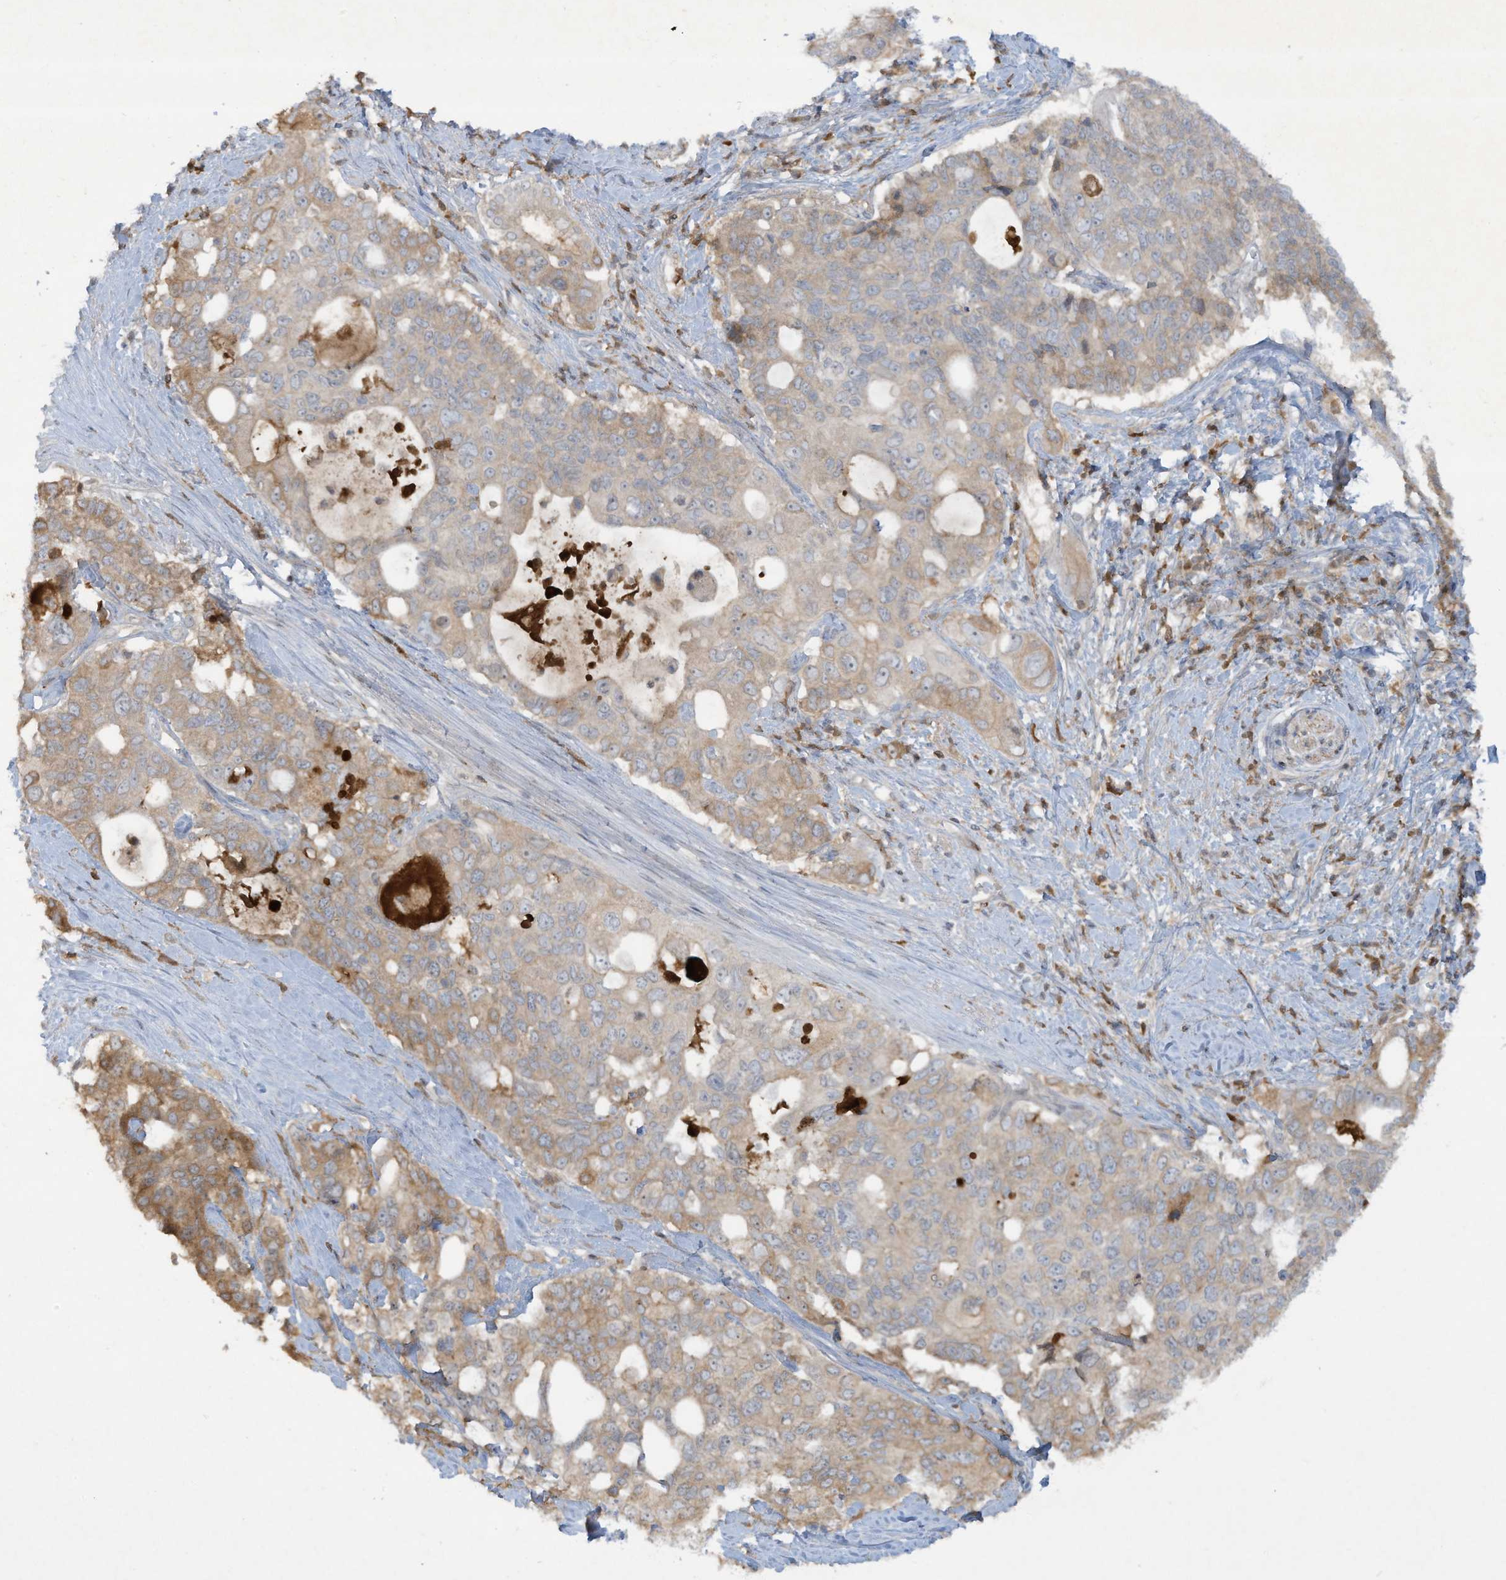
{"staining": {"intensity": "moderate", "quantity": ">75%", "location": "cytoplasmic/membranous"}, "tissue": "pancreatic cancer", "cell_type": "Tumor cells", "image_type": "cancer", "snomed": [{"axis": "morphology", "description": "Adenocarcinoma, NOS"}, {"axis": "topography", "description": "Pancreas"}], "caption": "An image of pancreatic cancer (adenocarcinoma) stained for a protein exhibits moderate cytoplasmic/membranous brown staining in tumor cells.", "gene": "FETUB", "patient": {"sex": "female", "age": 56}}